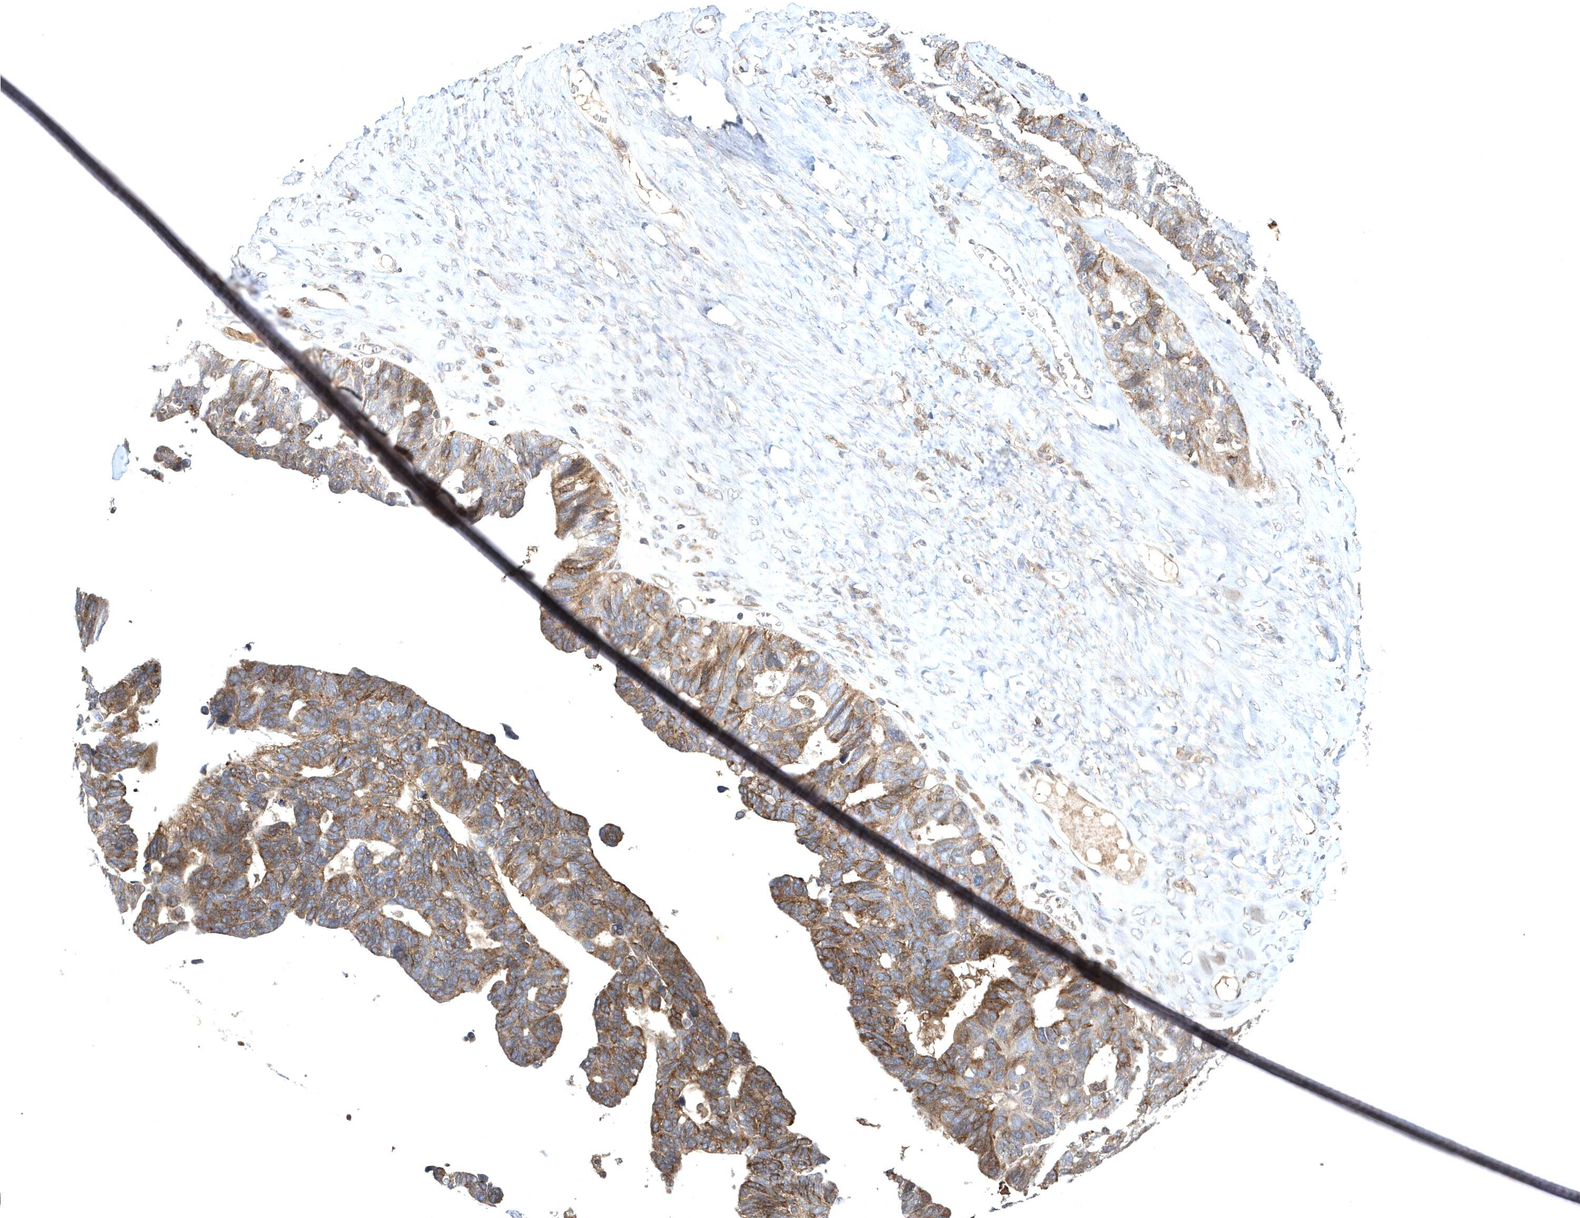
{"staining": {"intensity": "moderate", "quantity": "25%-75%", "location": "cytoplasmic/membranous"}, "tissue": "ovarian cancer", "cell_type": "Tumor cells", "image_type": "cancer", "snomed": [{"axis": "morphology", "description": "Cystadenocarcinoma, serous, NOS"}, {"axis": "topography", "description": "Ovary"}], "caption": "DAB immunohistochemical staining of ovarian serous cystadenocarcinoma reveals moderate cytoplasmic/membranous protein expression in about 25%-75% of tumor cells.", "gene": "HMGCS1", "patient": {"sex": "female", "age": 79}}